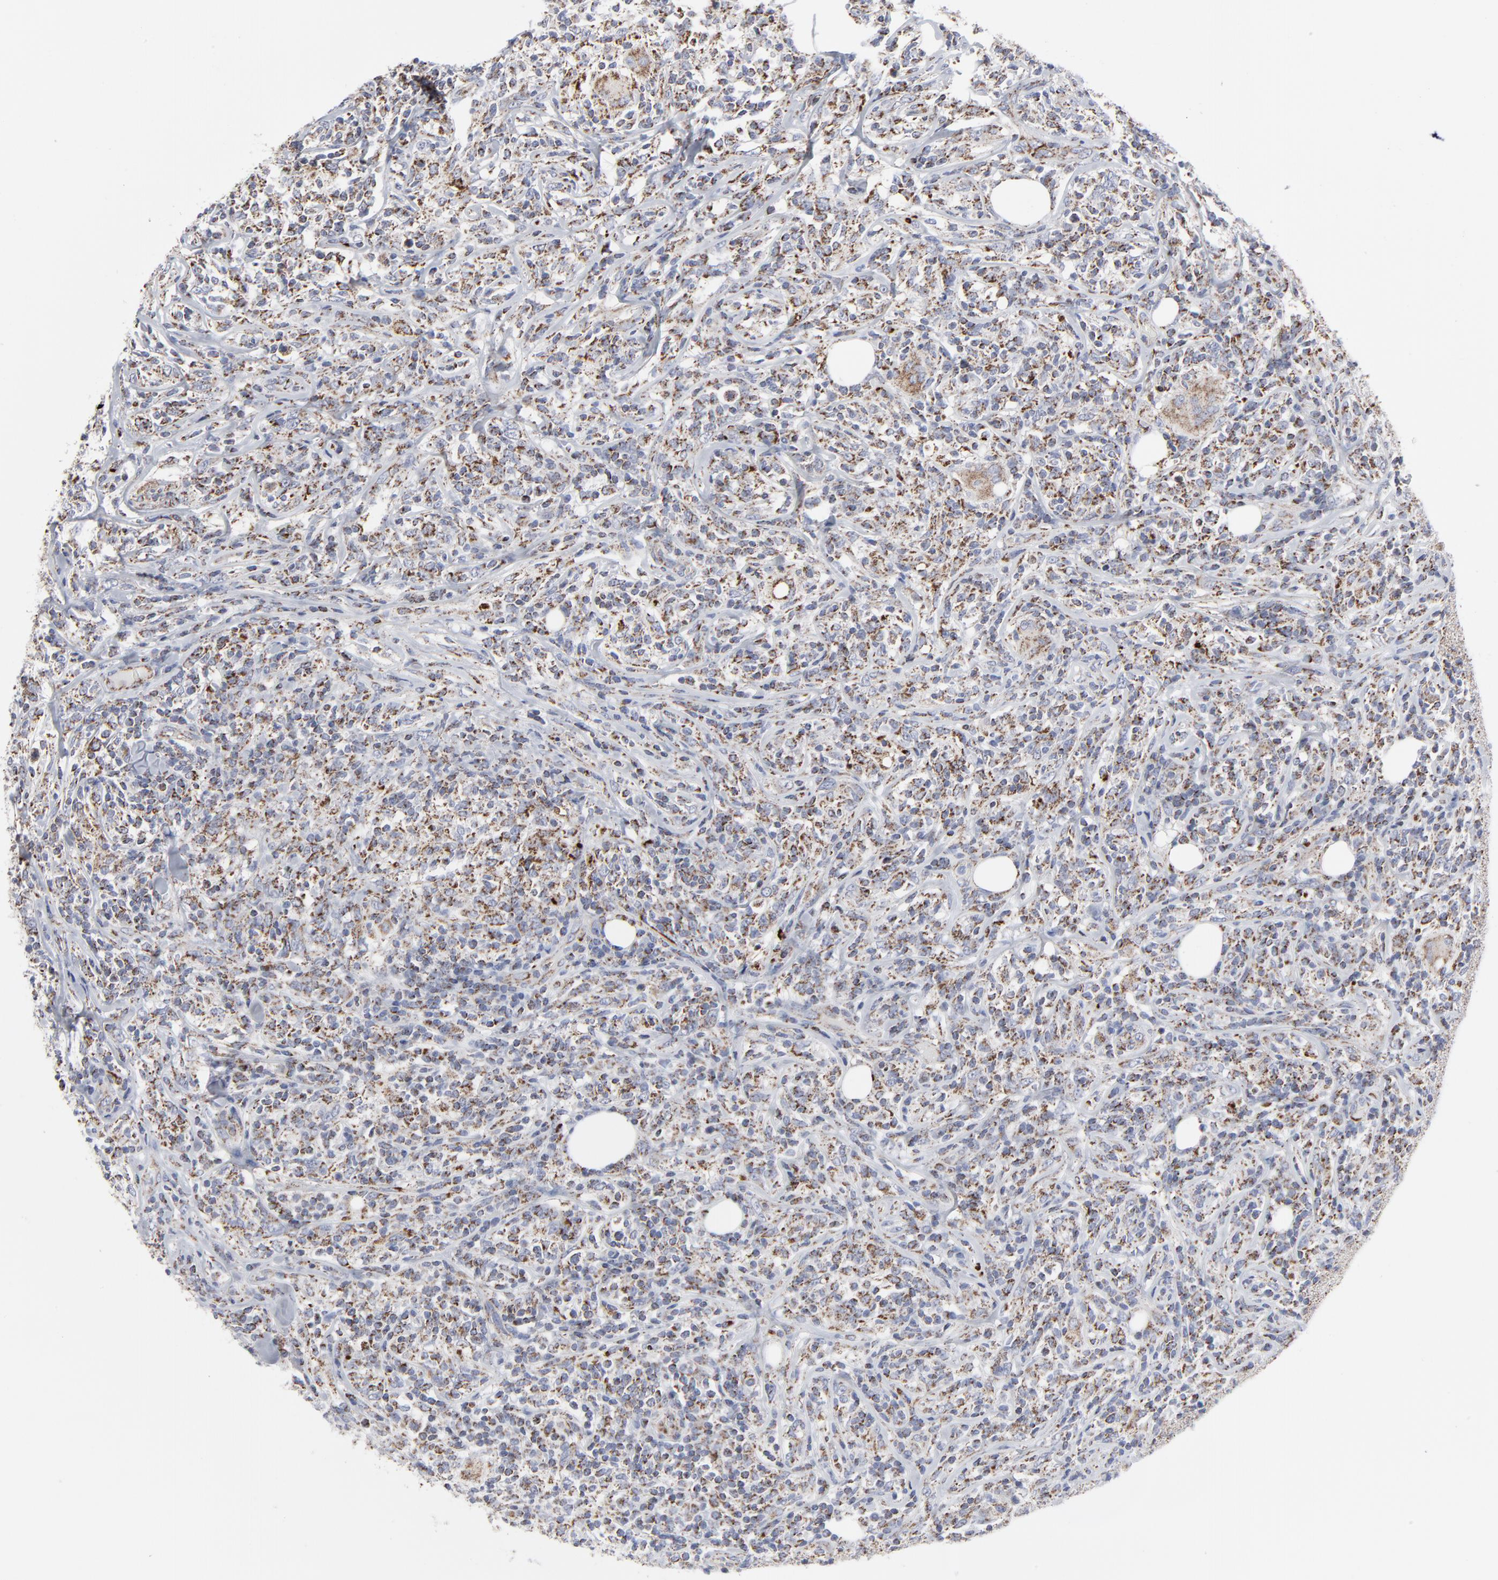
{"staining": {"intensity": "weak", "quantity": "25%-75%", "location": "cytoplasmic/membranous"}, "tissue": "lymphoma", "cell_type": "Tumor cells", "image_type": "cancer", "snomed": [{"axis": "morphology", "description": "Malignant lymphoma, non-Hodgkin's type, High grade"}, {"axis": "topography", "description": "Lymph node"}], "caption": "IHC of human lymphoma exhibits low levels of weak cytoplasmic/membranous staining in approximately 25%-75% of tumor cells. (IHC, brightfield microscopy, high magnification).", "gene": "TXNRD2", "patient": {"sex": "female", "age": 84}}